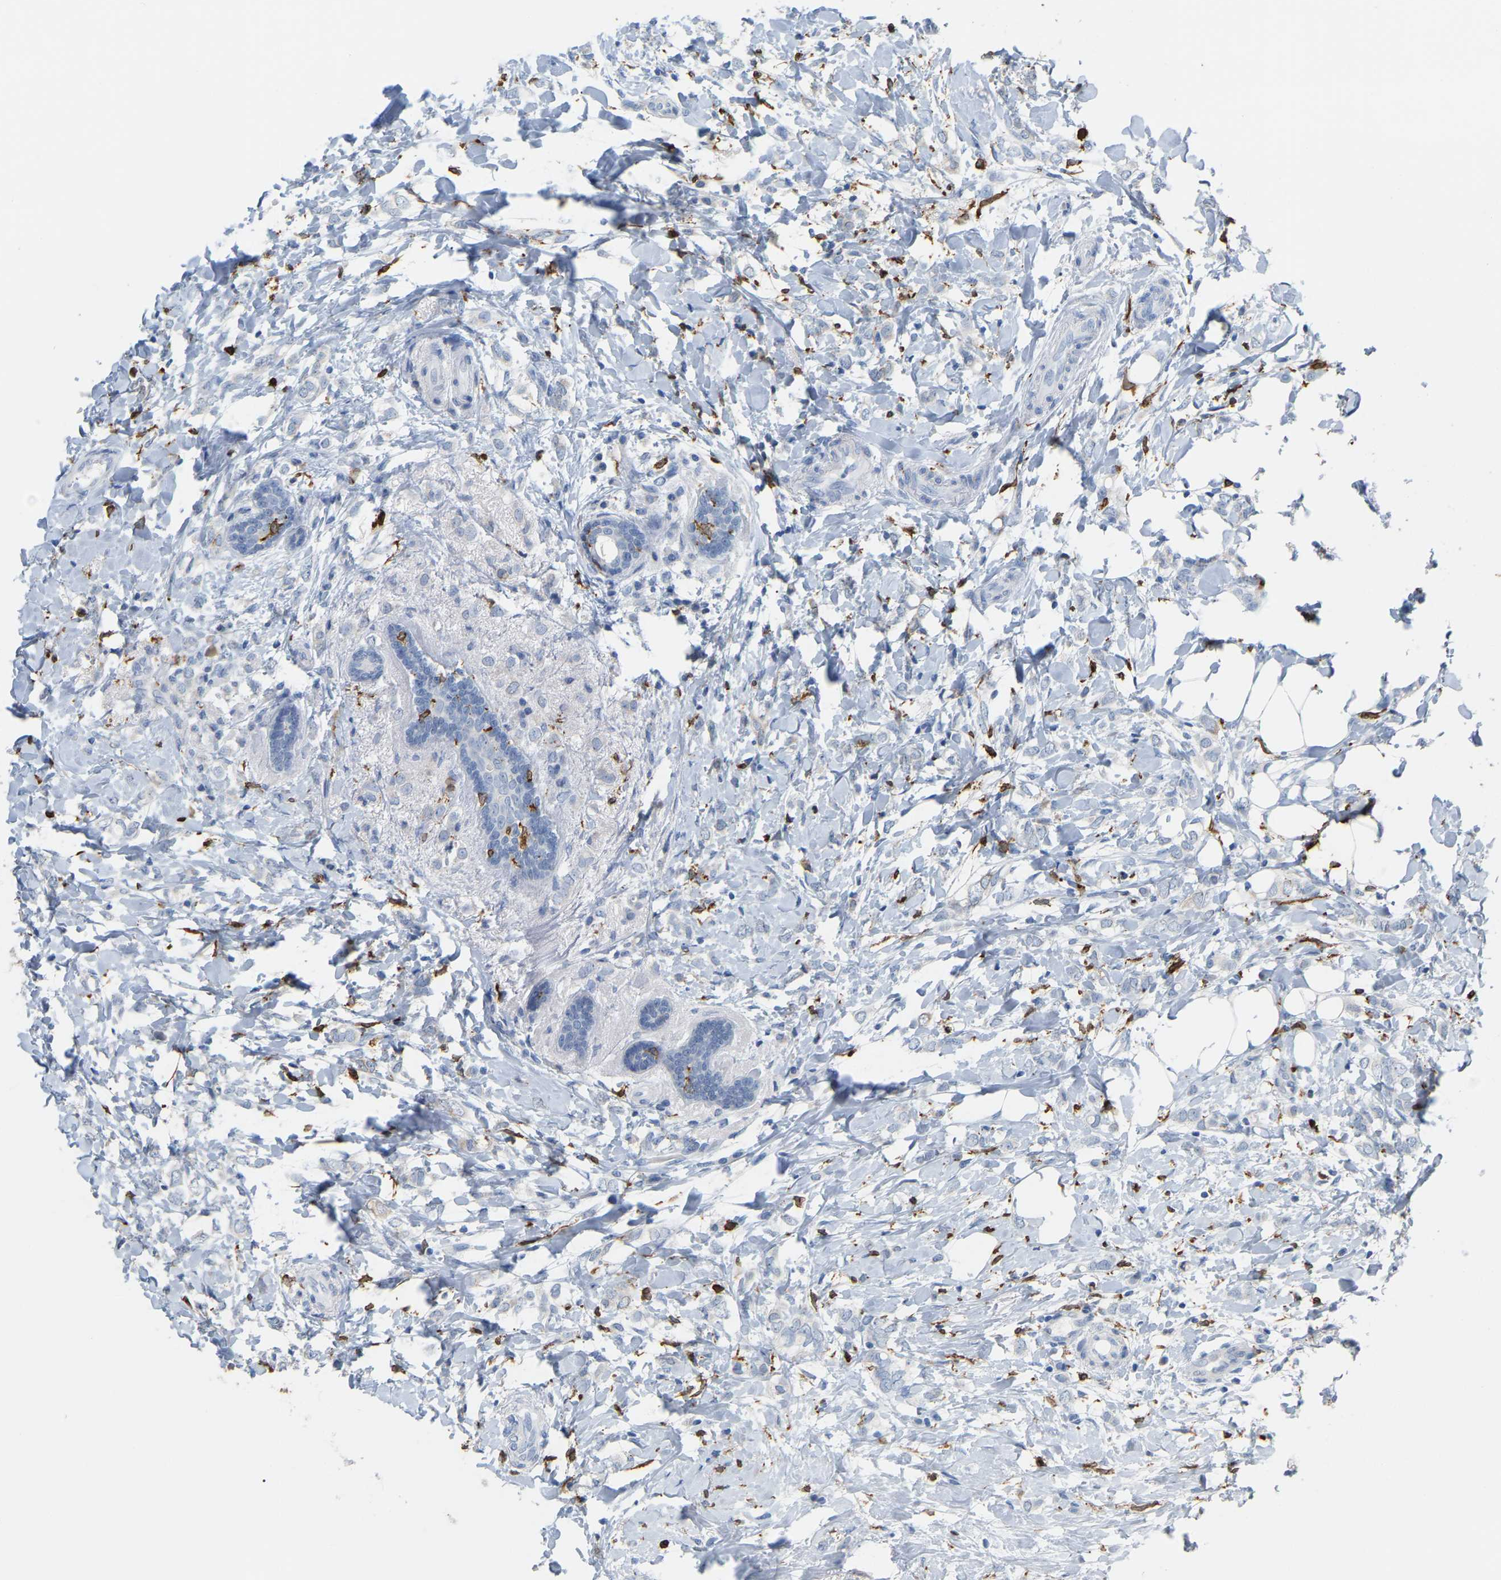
{"staining": {"intensity": "negative", "quantity": "none", "location": "none"}, "tissue": "breast cancer", "cell_type": "Tumor cells", "image_type": "cancer", "snomed": [{"axis": "morphology", "description": "Normal tissue, NOS"}, {"axis": "morphology", "description": "Lobular carcinoma"}, {"axis": "topography", "description": "Breast"}], "caption": "A high-resolution photomicrograph shows immunohistochemistry (IHC) staining of lobular carcinoma (breast), which reveals no significant staining in tumor cells. Nuclei are stained in blue.", "gene": "PTGS1", "patient": {"sex": "female", "age": 47}}